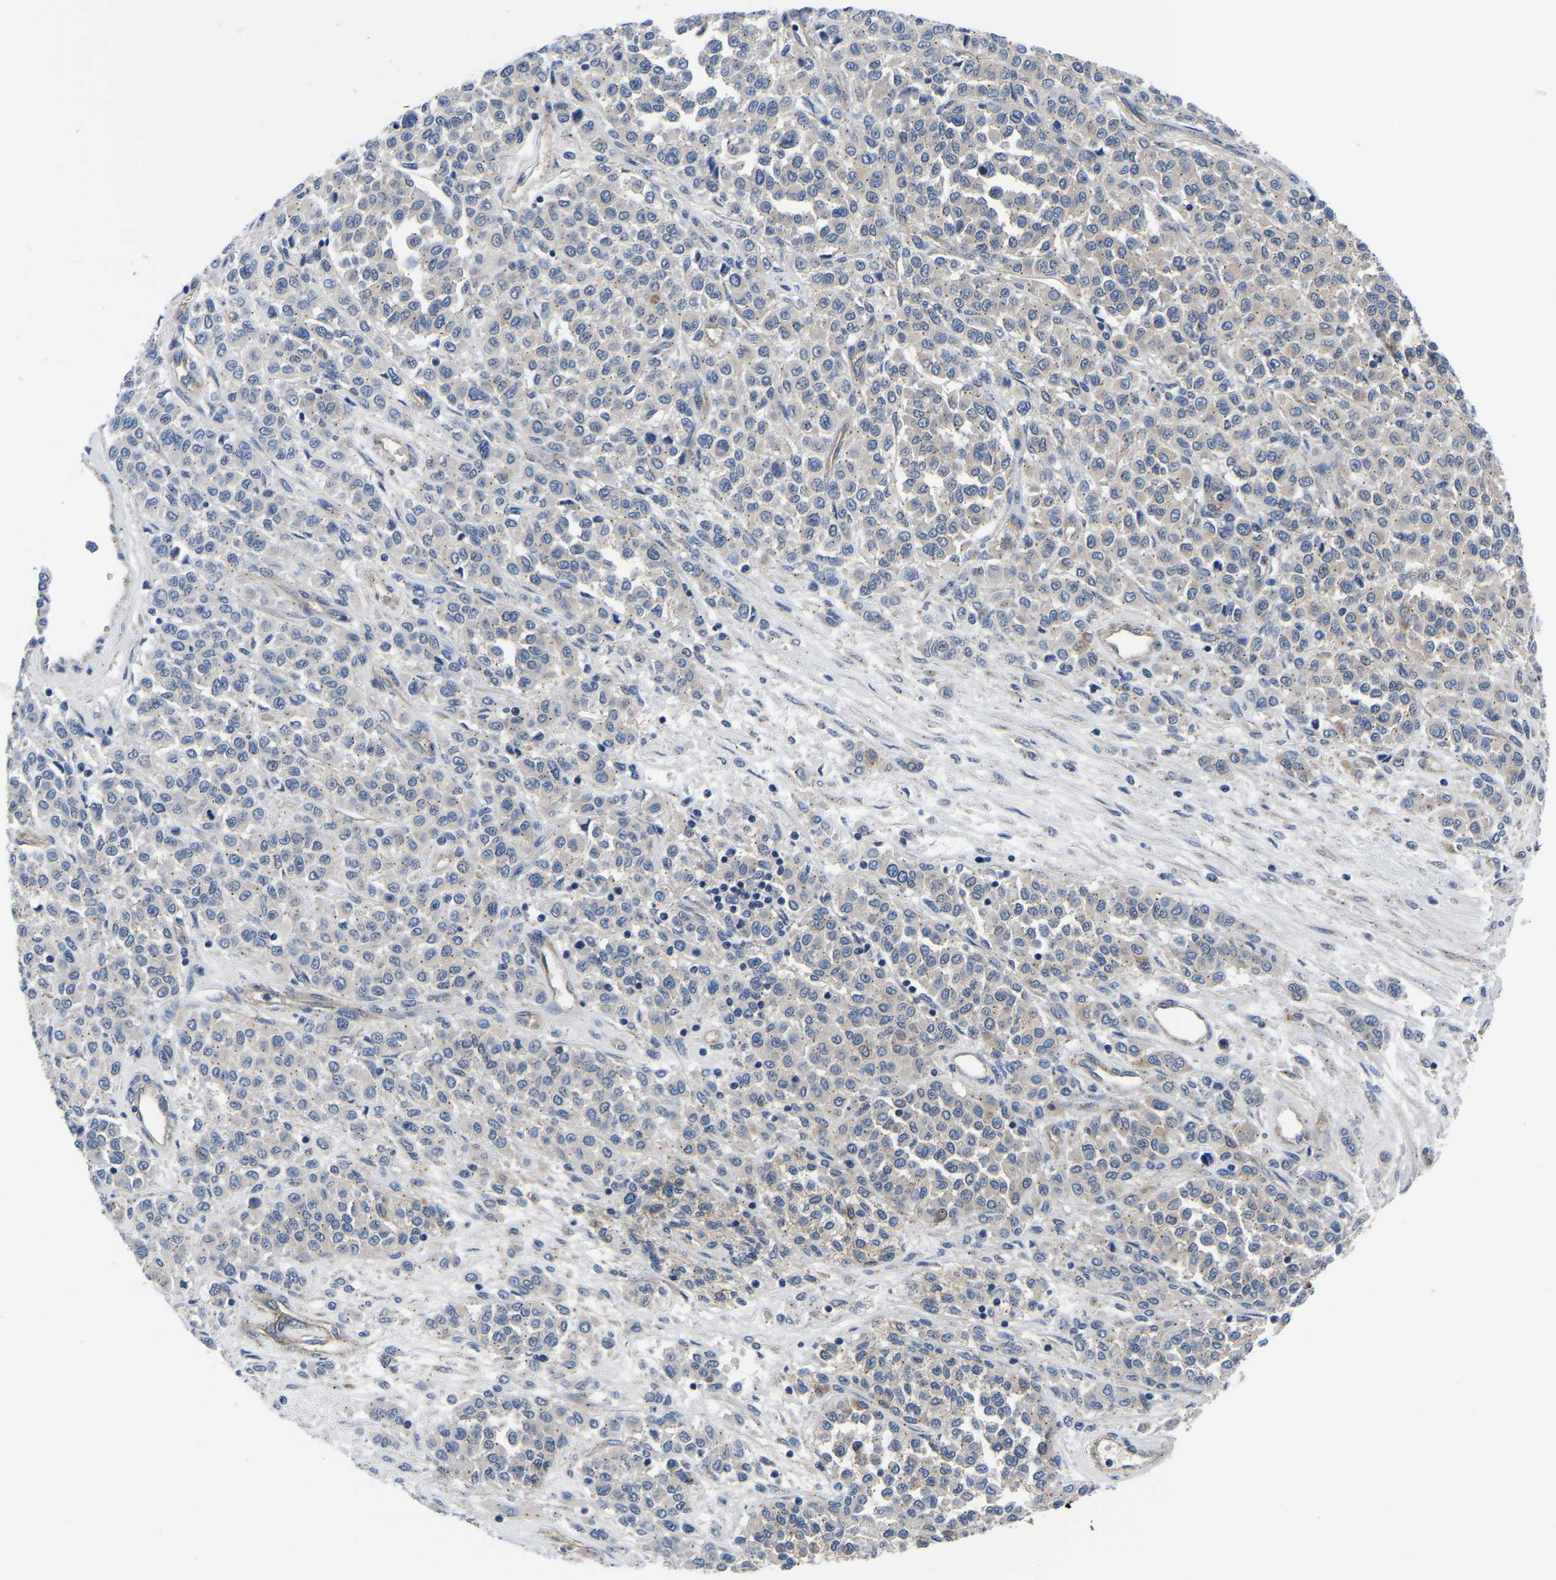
{"staining": {"intensity": "weak", "quantity": "25%-75%", "location": "cytoplasmic/membranous"}, "tissue": "melanoma", "cell_type": "Tumor cells", "image_type": "cancer", "snomed": [{"axis": "morphology", "description": "Malignant melanoma, Metastatic site"}, {"axis": "topography", "description": "Pancreas"}], "caption": "Weak cytoplasmic/membranous protein expression is appreciated in approximately 25%-75% of tumor cells in melanoma.", "gene": "TFG", "patient": {"sex": "female", "age": 30}}